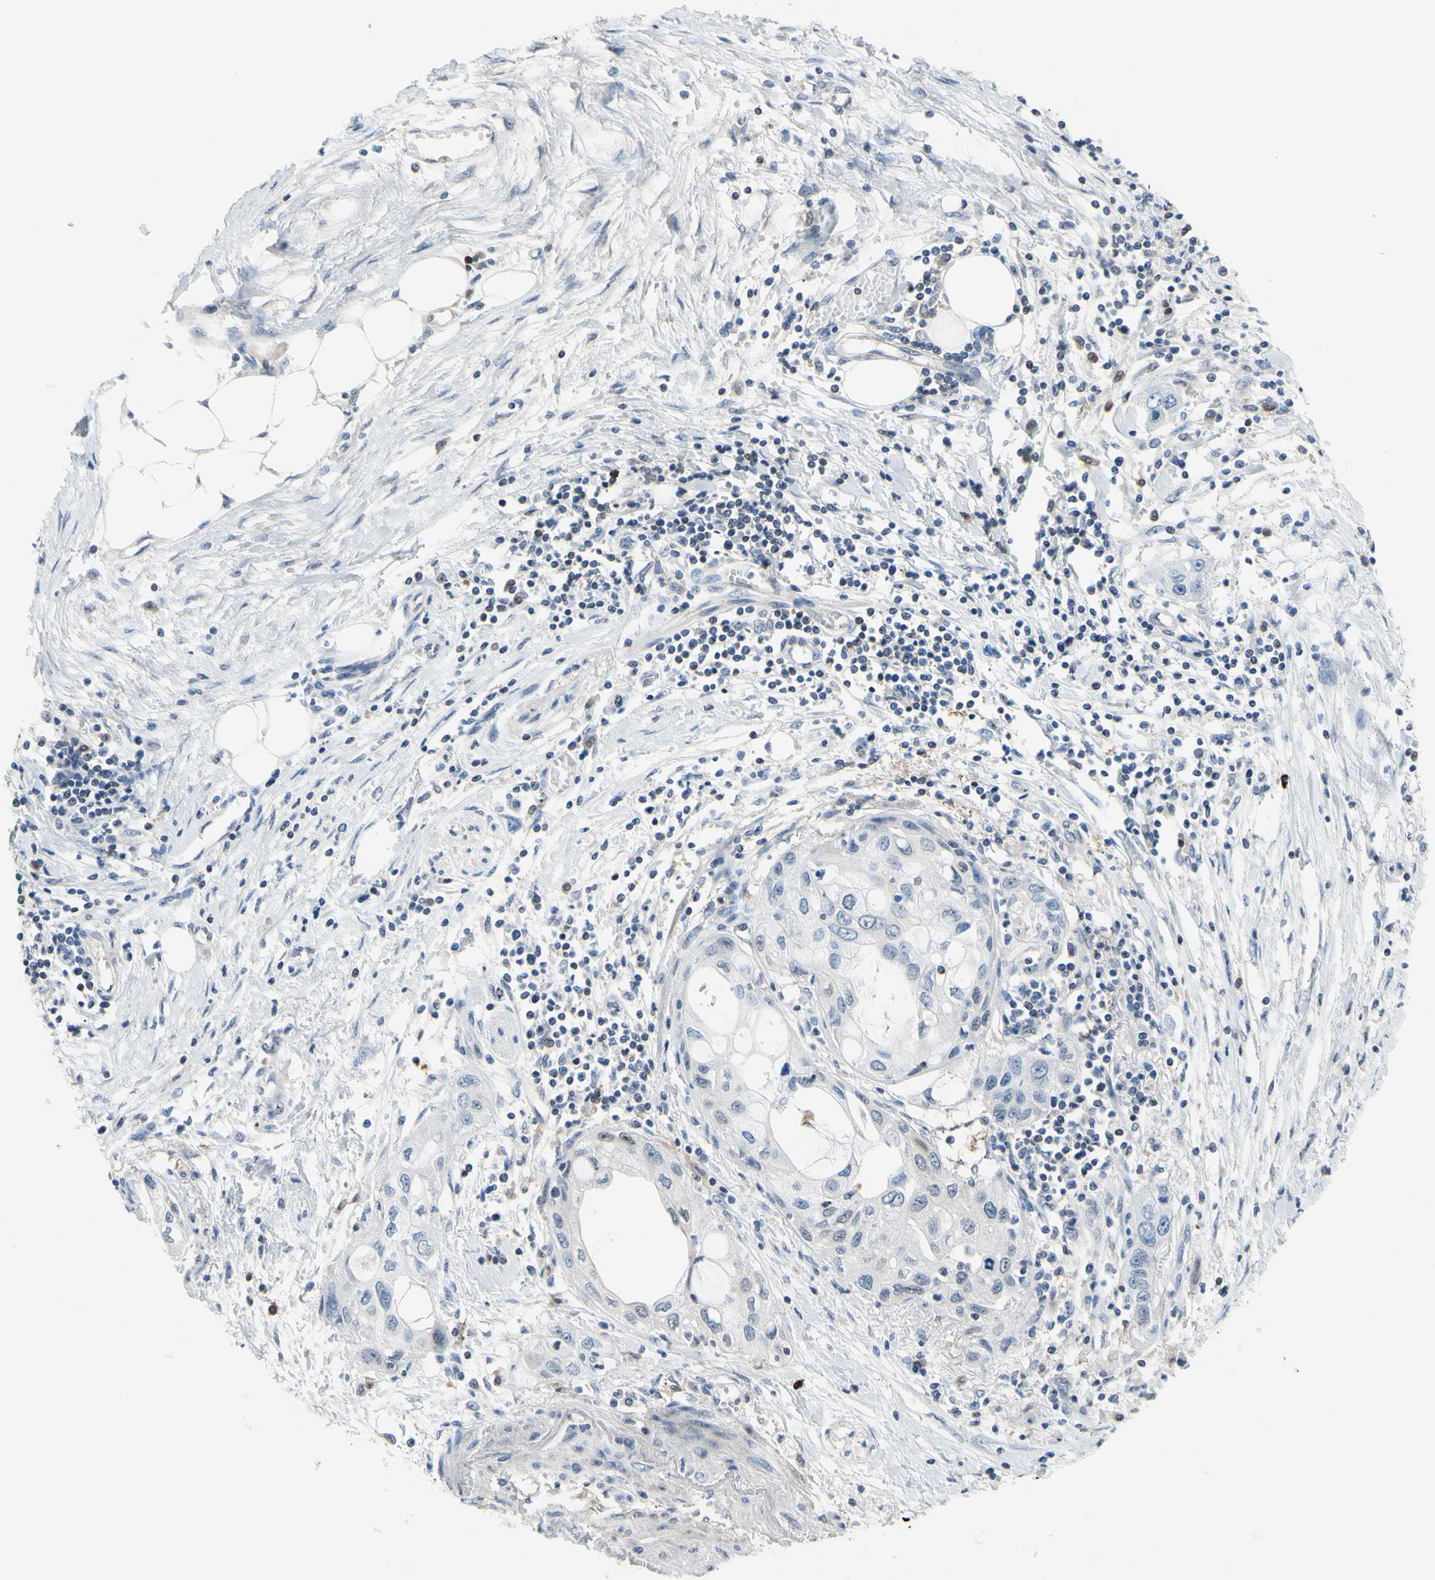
{"staining": {"intensity": "negative", "quantity": "none", "location": "none"}, "tissue": "pancreatic cancer", "cell_type": "Tumor cells", "image_type": "cancer", "snomed": [{"axis": "morphology", "description": "Adenocarcinoma, NOS"}, {"axis": "topography", "description": "Pancreas"}], "caption": "IHC of human pancreatic cancer shows no staining in tumor cells. The staining is performed using DAB (3,3'-diaminobenzidine) brown chromogen with nuclei counter-stained in using hematoxylin.", "gene": "UPK3B", "patient": {"sex": "female", "age": 70}}